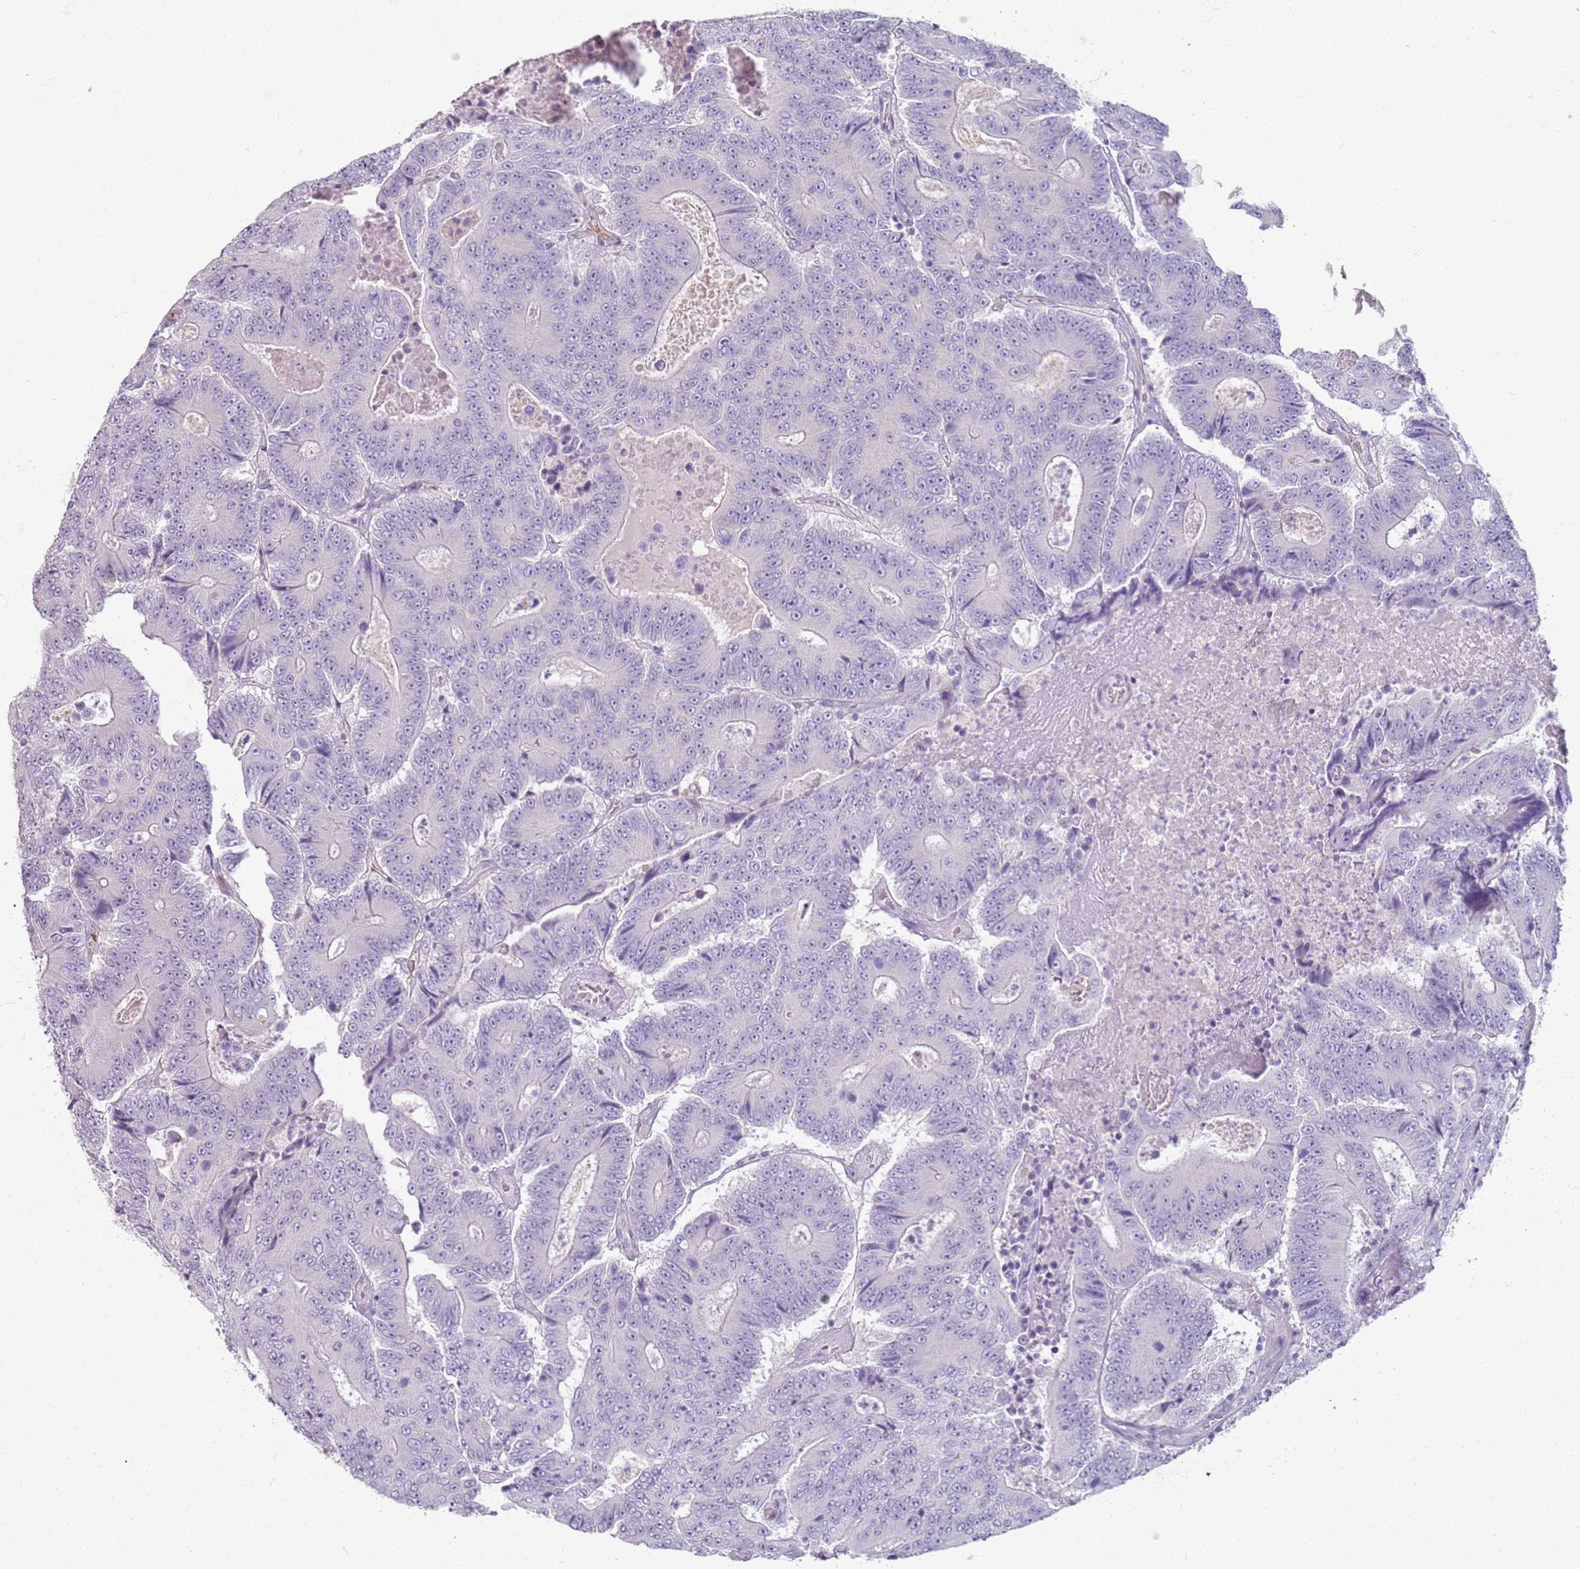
{"staining": {"intensity": "negative", "quantity": "none", "location": "none"}, "tissue": "colorectal cancer", "cell_type": "Tumor cells", "image_type": "cancer", "snomed": [{"axis": "morphology", "description": "Adenocarcinoma, NOS"}, {"axis": "topography", "description": "Colon"}], "caption": "A micrograph of colorectal cancer (adenocarcinoma) stained for a protein displays no brown staining in tumor cells.", "gene": "CD40LG", "patient": {"sex": "male", "age": 83}}